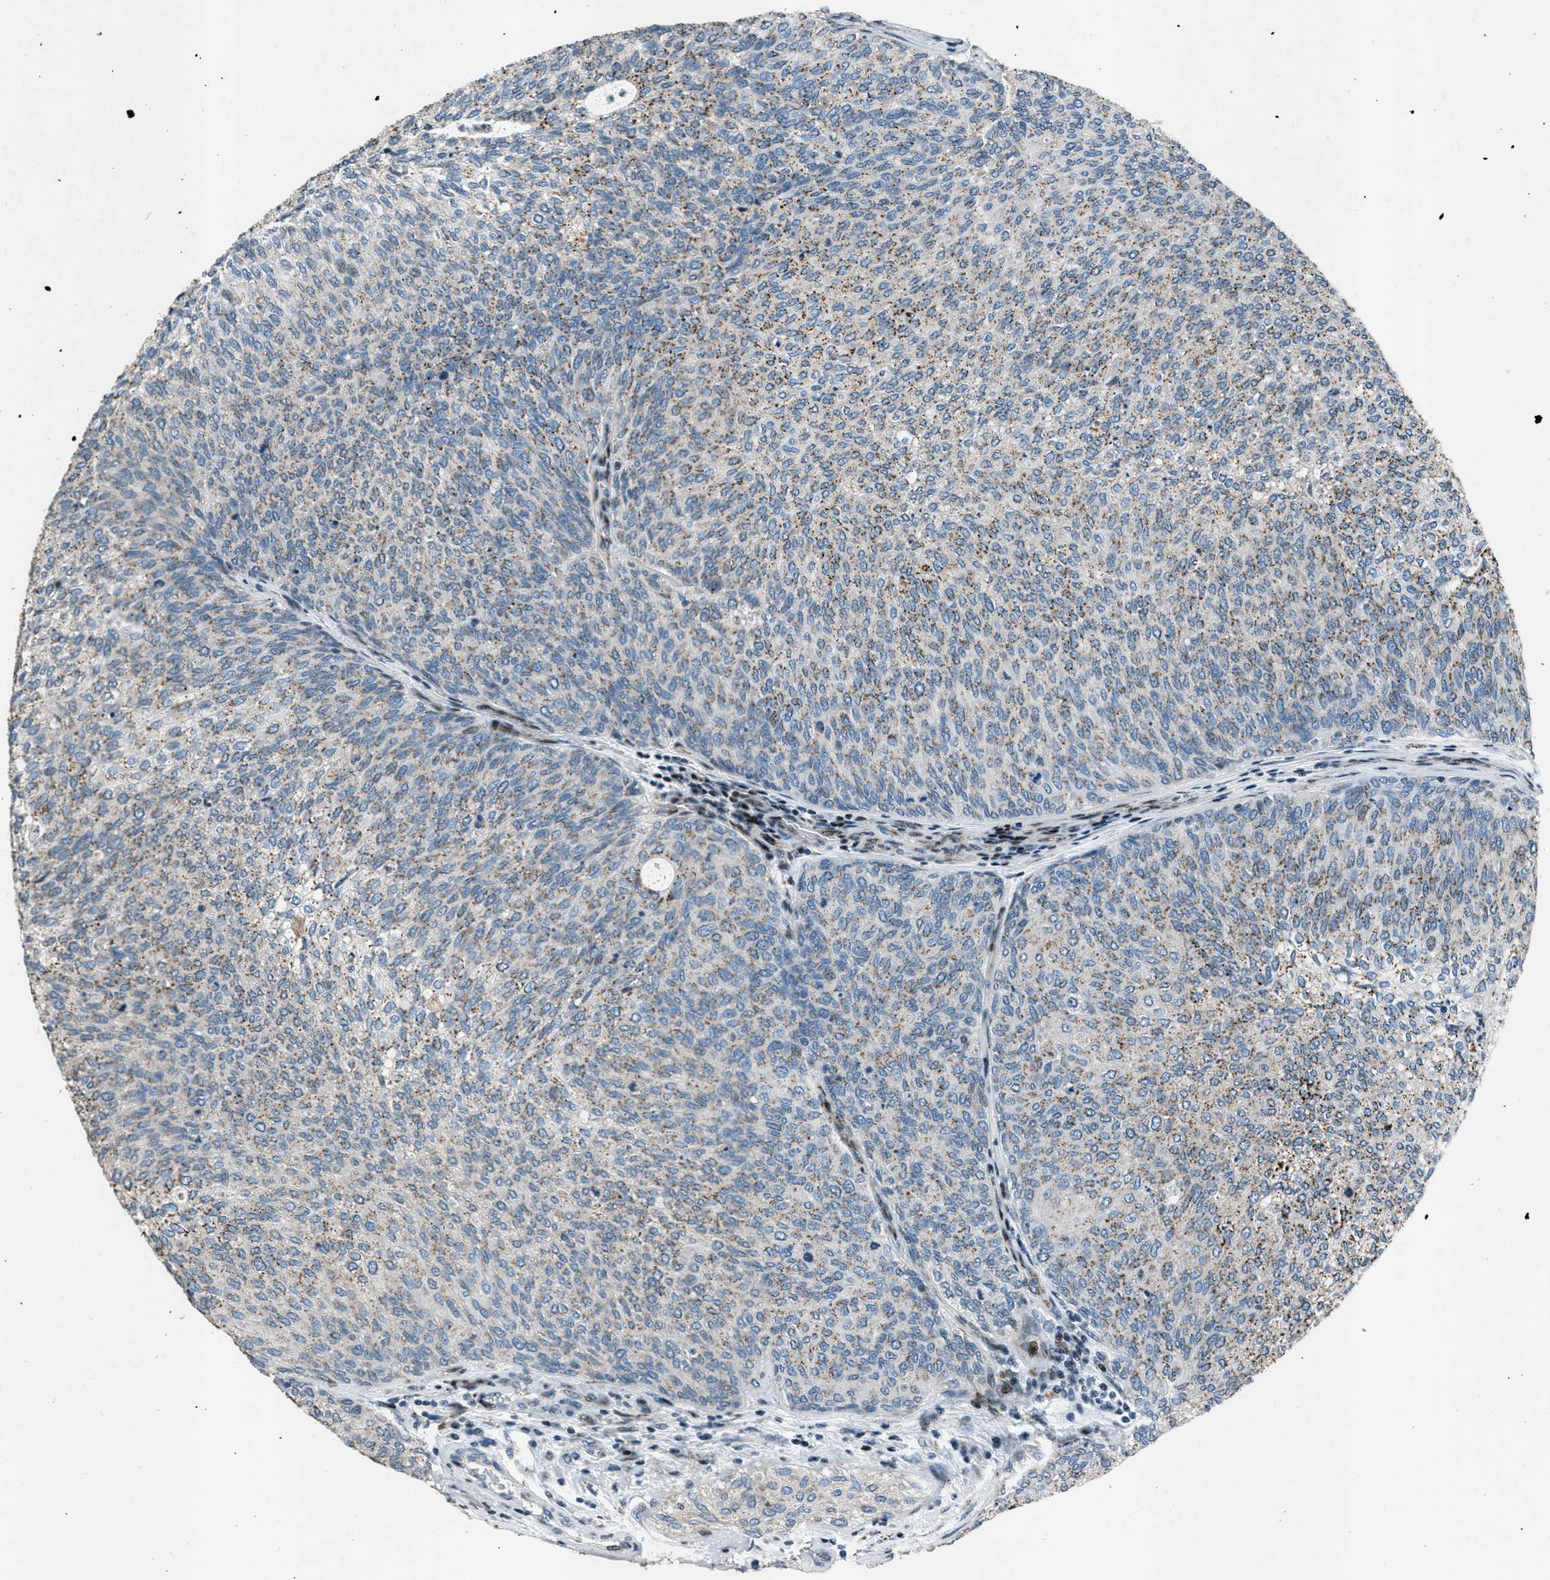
{"staining": {"intensity": "moderate", "quantity": ">75%", "location": "cytoplasmic/membranous"}, "tissue": "urothelial cancer", "cell_type": "Tumor cells", "image_type": "cancer", "snomed": [{"axis": "morphology", "description": "Urothelial carcinoma, Low grade"}, {"axis": "topography", "description": "Urinary bladder"}], "caption": "The immunohistochemical stain shows moderate cytoplasmic/membranous positivity in tumor cells of urothelial carcinoma (low-grade) tissue.", "gene": "GPC6", "patient": {"sex": "female", "age": 79}}